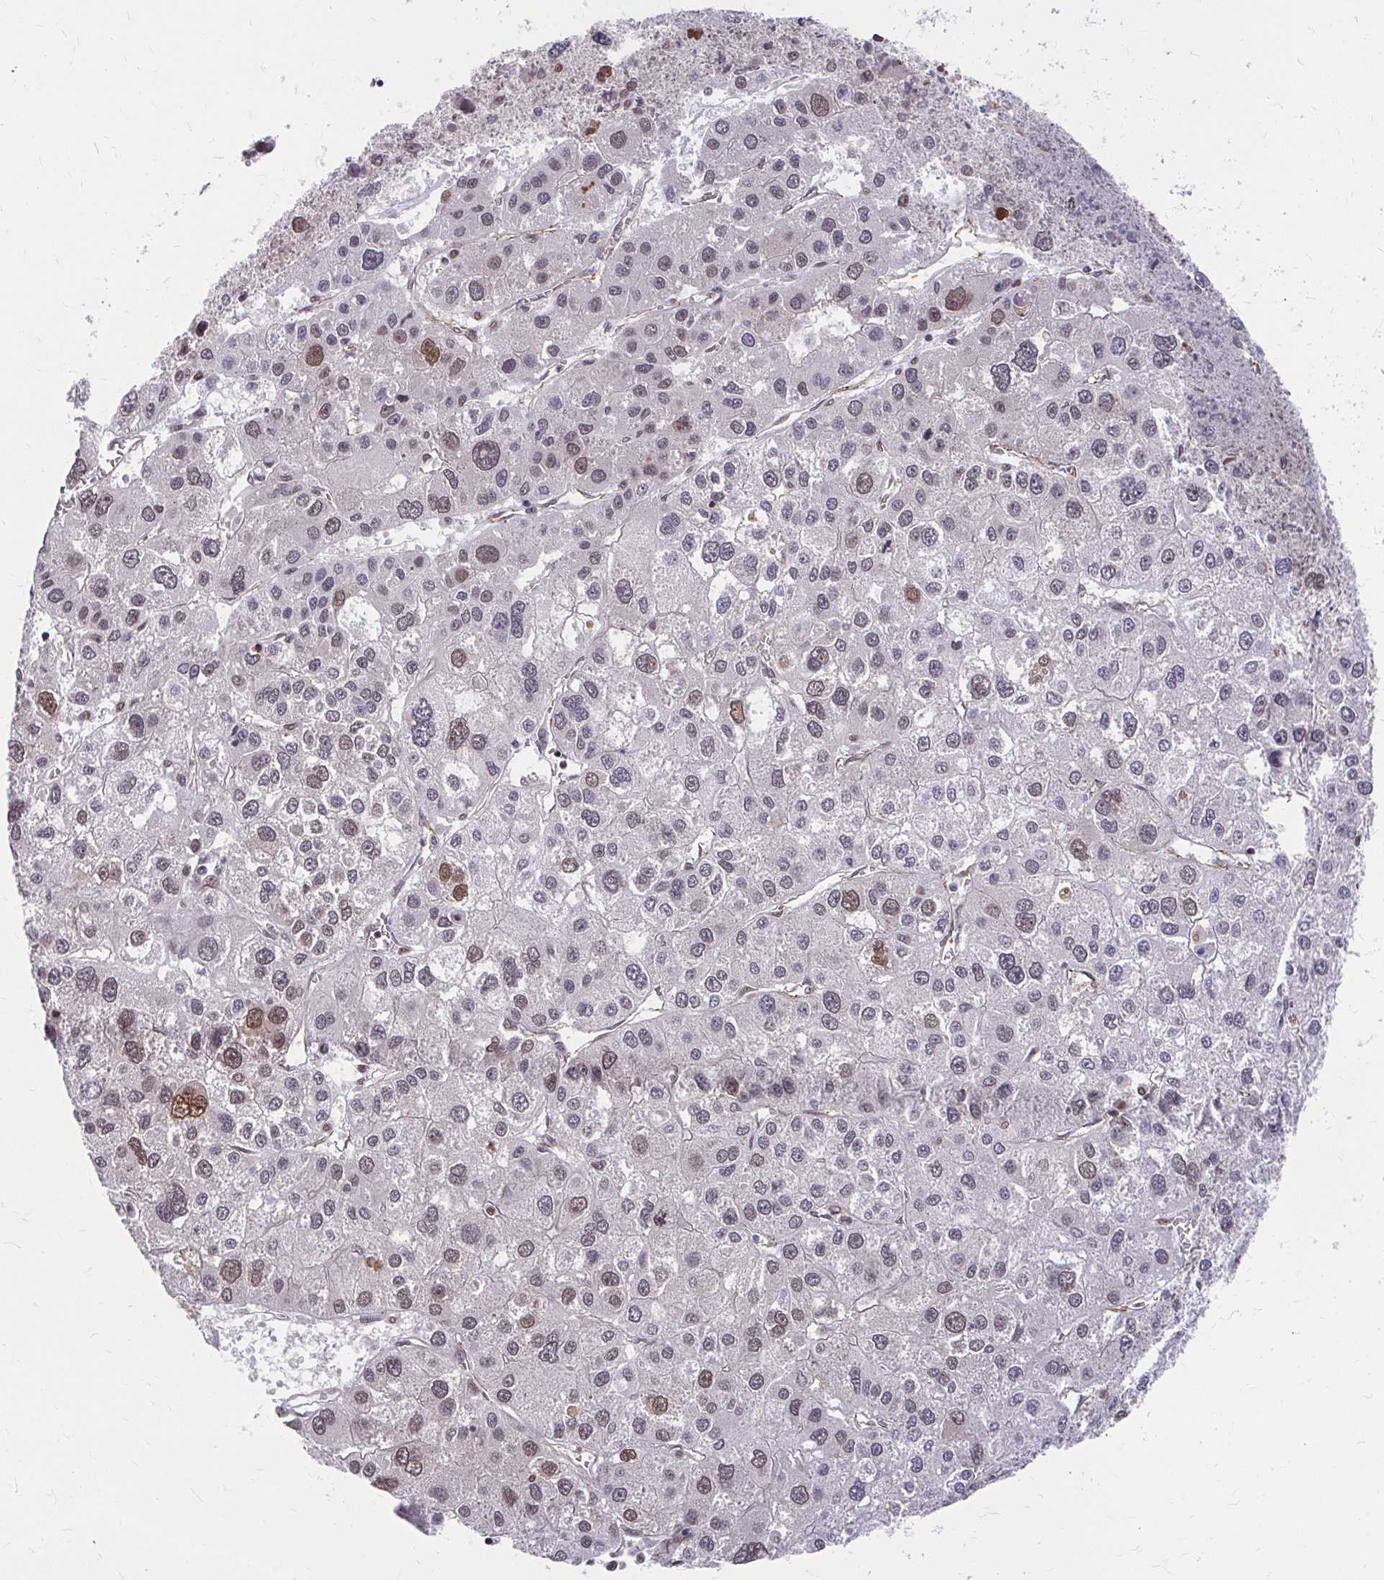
{"staining": {"intensity": "moderate", "quantity": "25%-75%", "location": "cytoplasmic/membranous,nuclear"}, "tissue": "liver cancer", "cell_type": "Tumor cells", "image_type": "cancer", "snomed": [{"axis": "morphology", "description": "Carcinoma, Hepatocellular, NOS"}, {"axis": "topography", "description": "Liver"}], "caption": "Immunohistochemistry (IHC) photomicrograph of liver hepatocellular carcinoma stained for a protein (brown), which demonstrates medium levels of moderate cytoplasmic/membranous and nuclear expression in approximately 25%-75% of tumor cells.", "gene": "XPO1", "patient": {"sex": "male", "age": 73}}